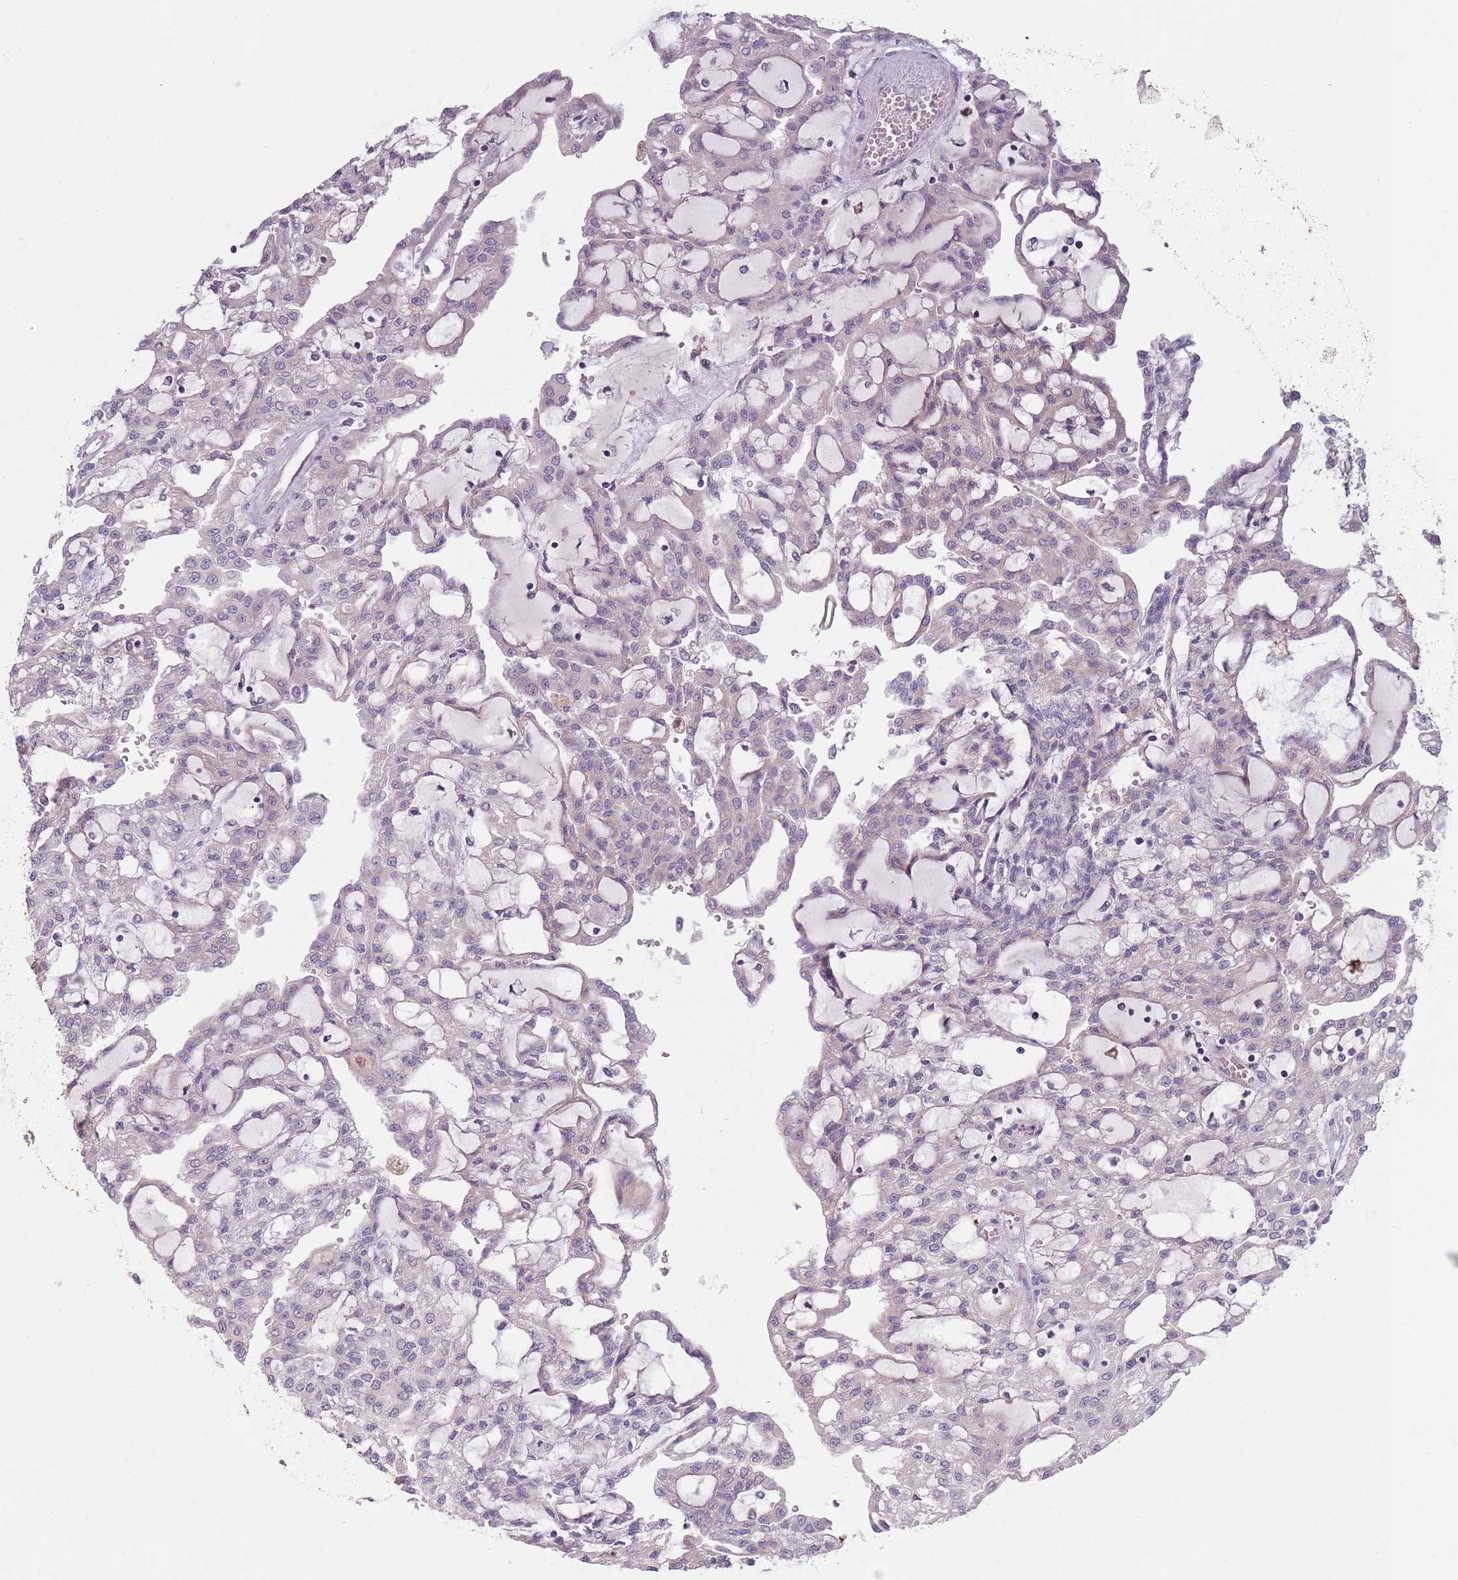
{"staining": {"intensity": "negative", "quantity": "none", "location": "none"}, "tissue": "renal cancer", "cell_type": "Tumor cells", "image_type": "cancer", "snomed": [{"axis": "morphology", "description": "Adenocarcinoma, NOS"}, {"axis": "topography", "description": "Kidney"}], "caption": "Renal cancer (adenocarcinoma) was stained to show a protein in brown. There is no significant expression in tumor cells.", "gene": "COQ5", "patient": {"sex": "male", "age": 63}}